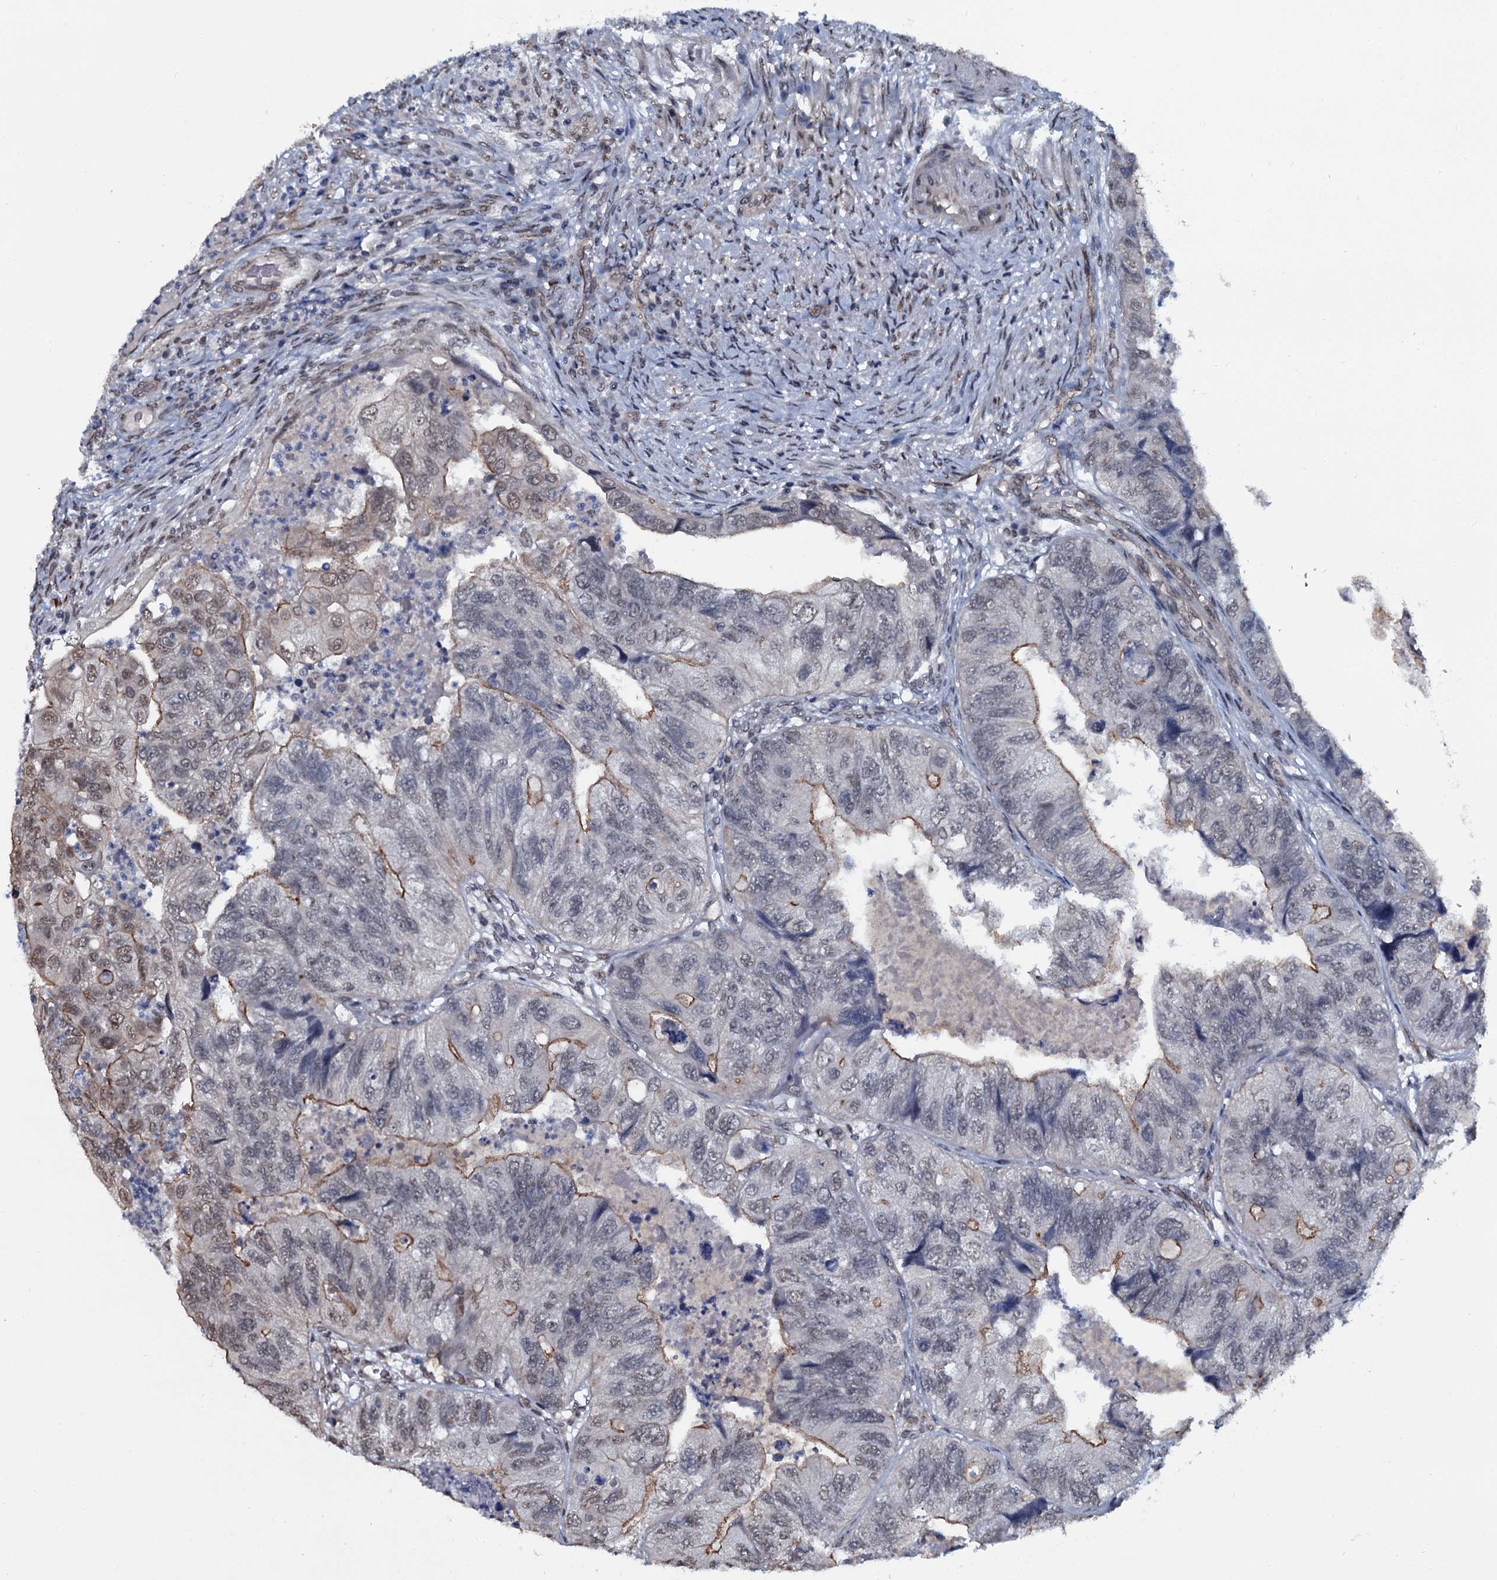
{"staining": {"intensity": "moderate", "quantity": "<25%", "location": "cytoplasmic/membranous"}, "tissue": "colorectal cancer", "cell_type": "Tumor cells", "image_type": "cancer", "snomed": [{"axis": "morphology", "description": "Adenocarcinoma, NOS"}, {"axis": "topography", "description": "Rectum"}], "caption": "Brown immunohistochemical staining in adenocarcinoma (colorectal) demonstrates moderate cytoplasmic/membranous expression in approximately <25% of tumor cells. The staining was performed using DAB (3,3'-diaminobenzidine), with brown indicating positive protein expression. Nuclei are stained blue with hematoxylin.", "gene": "SH2D4B", "patient": {"sex": "male", "age": 63}}